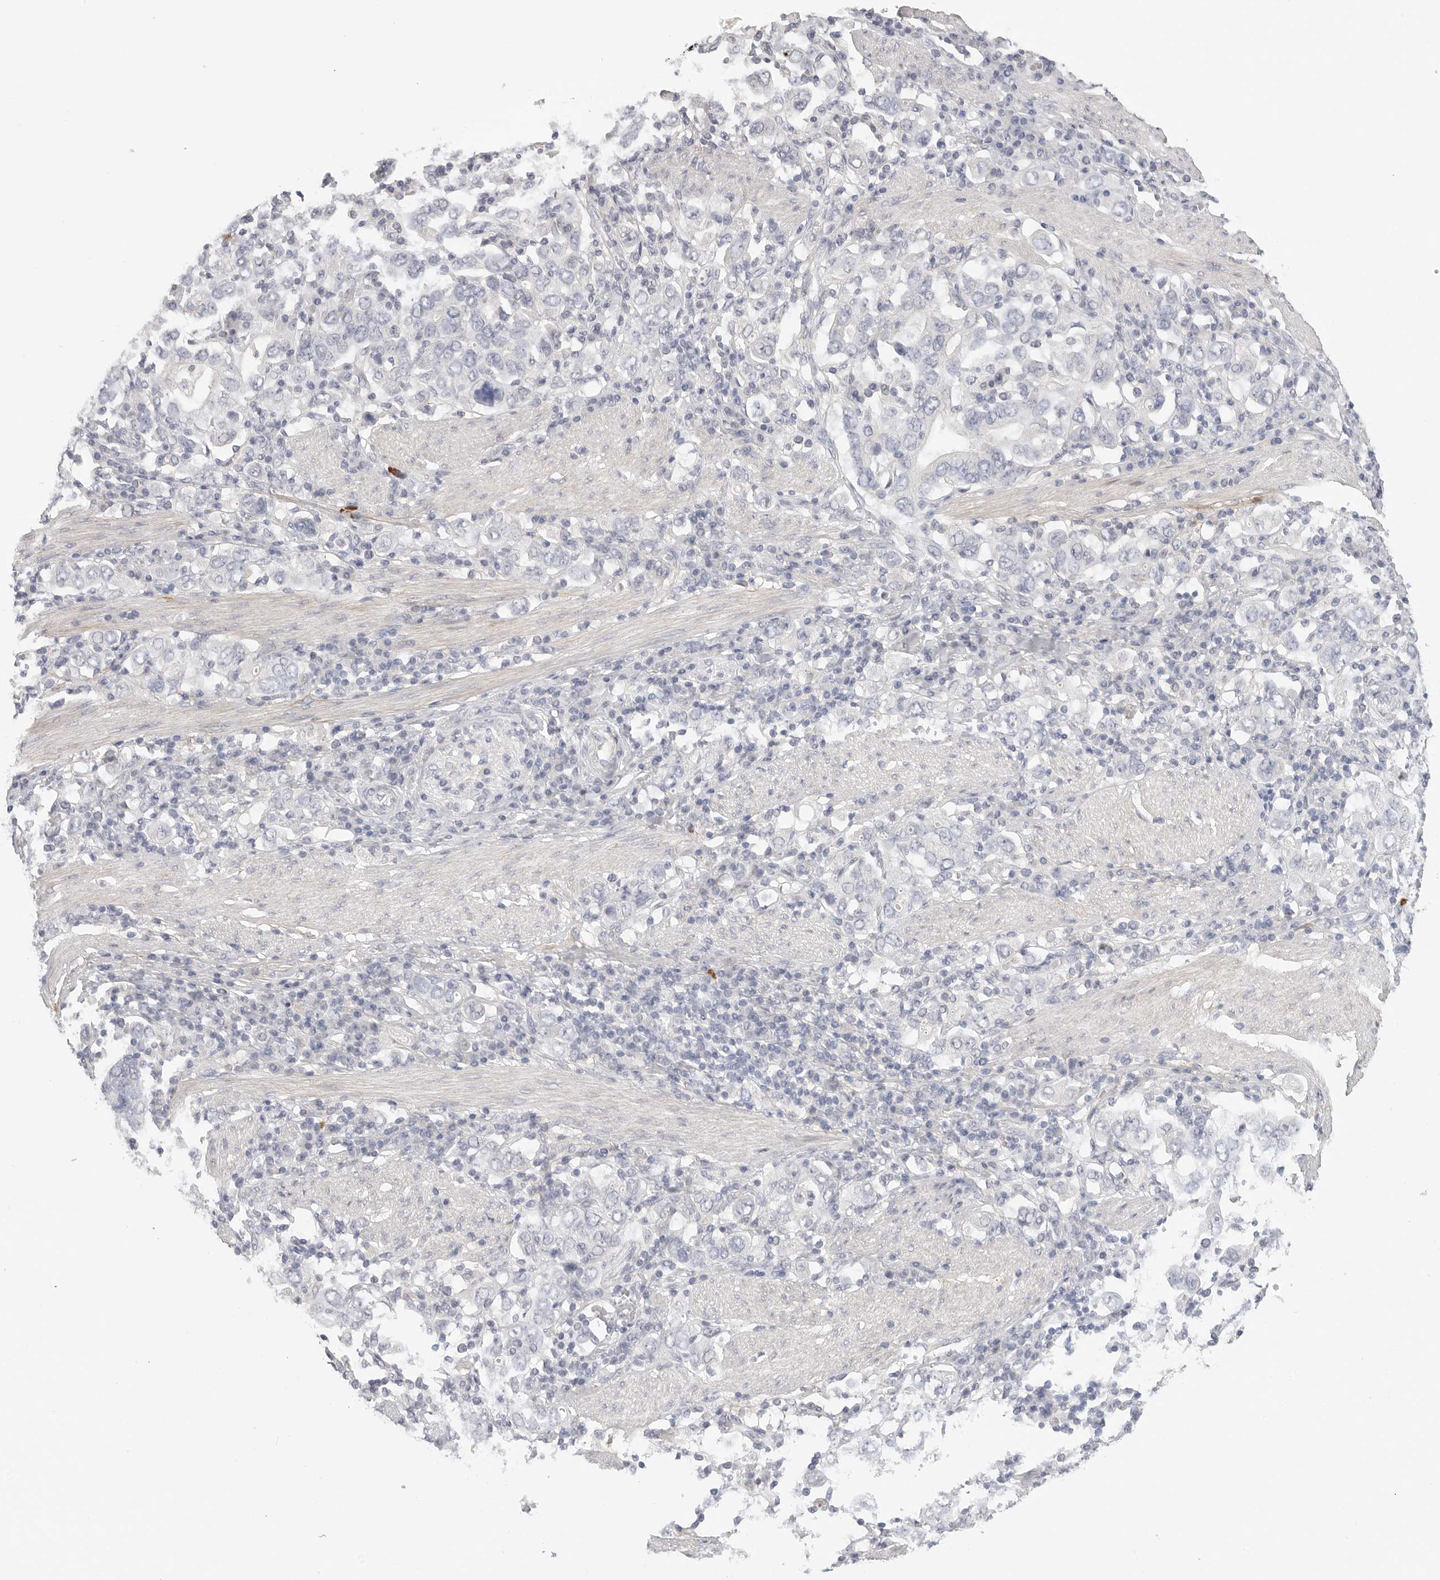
{"staining": {"intensity": "negative", "quantity": "none", "location": "none"}, "tissue": "stomach cancer", "cell_type": "Tumor cells", "image_type": "cancer", "snomed": [{"axis": "morphology", "description": "Adenocarcinoma, NOS"}, {"axis": "topography", "description": "Stomach, upper"}], "caption": "IHC histopathology image of neoplastic tissue: human adenocarcinoma (stomach) stained with DAB reveals no significant protein positivity in tumor cells.", "gene": "FBN2", "patient": {"sex": "male", "age": 62}}